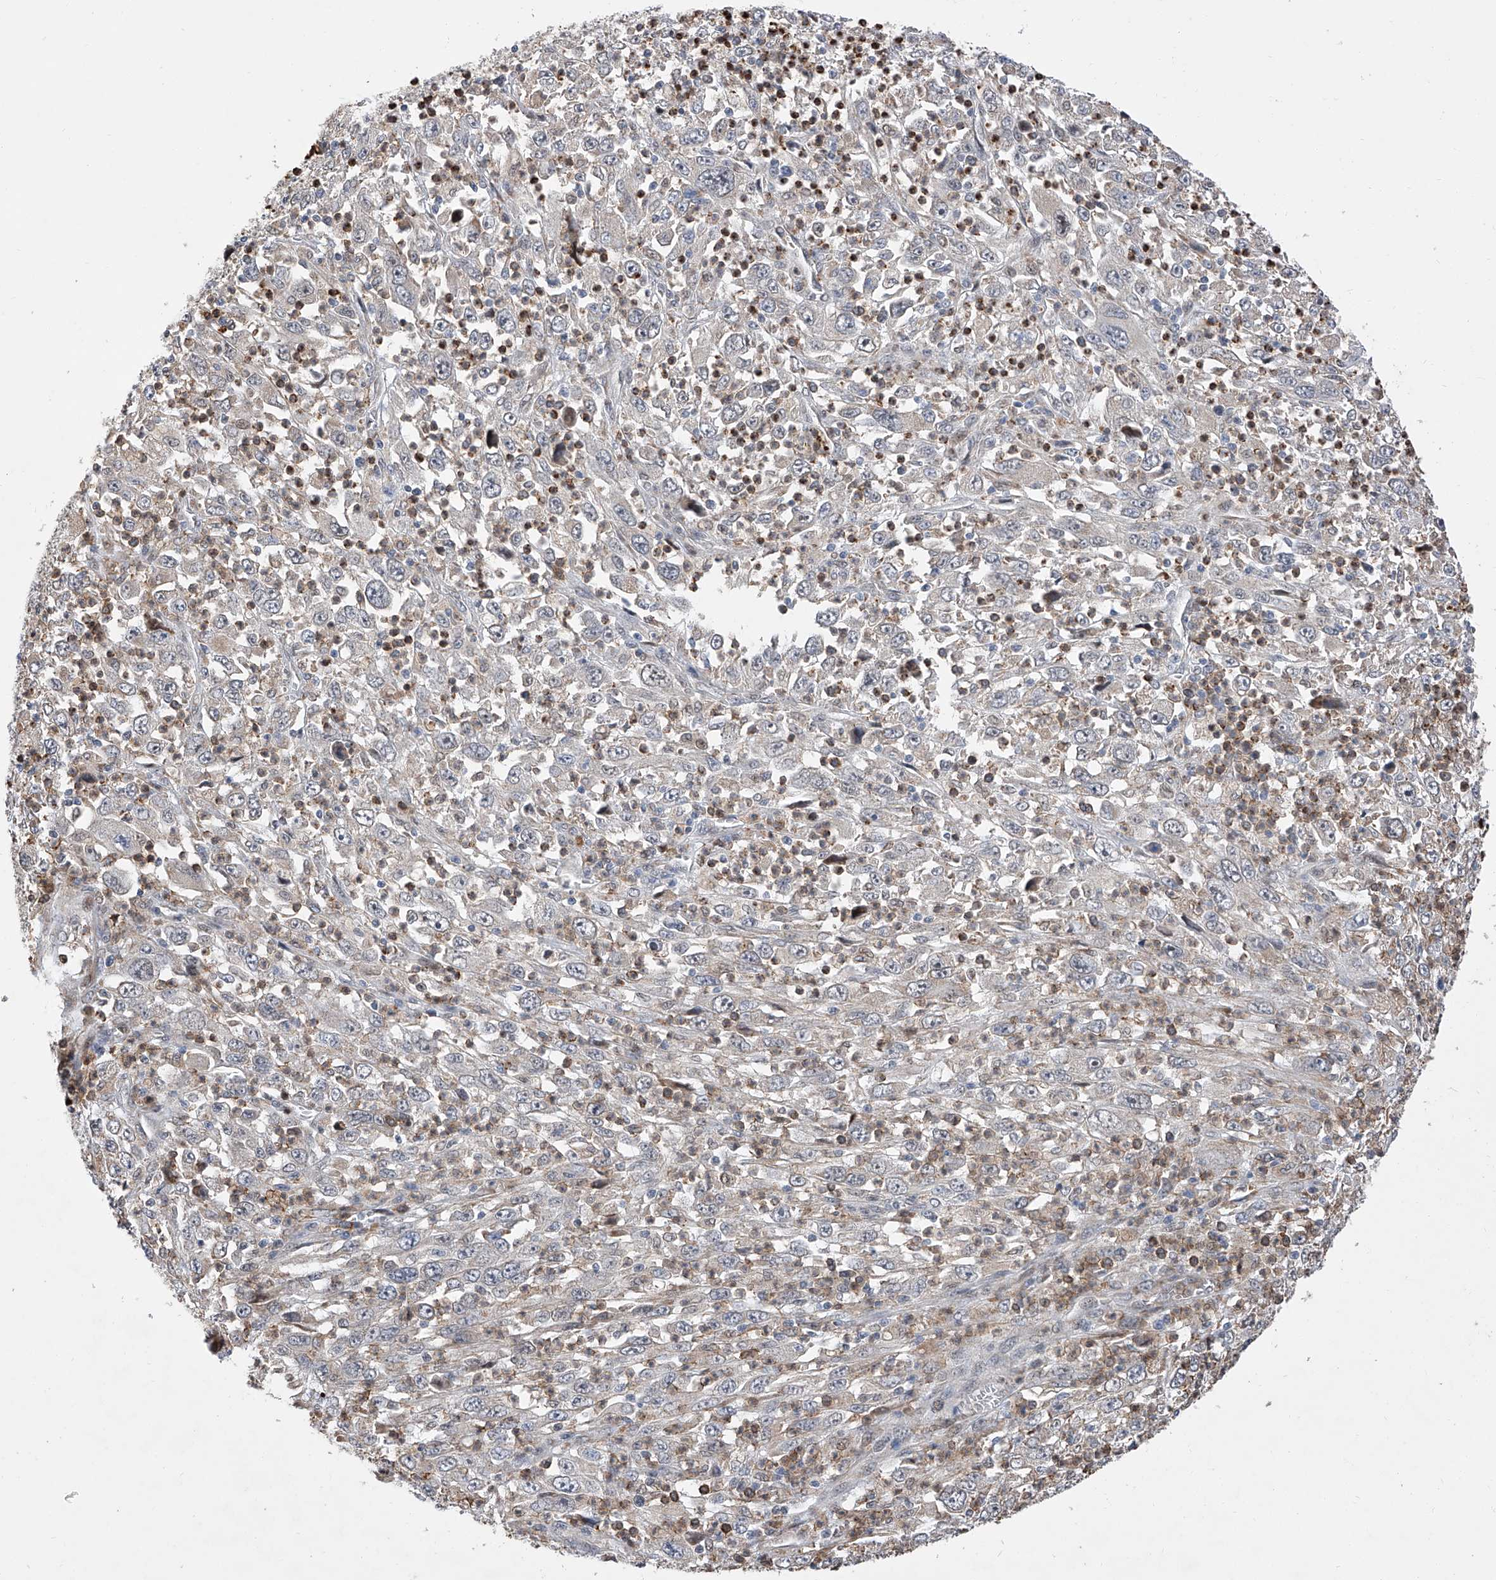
{"staining": {"intensity": "negative", "quantity": "none", "location": "none"}, "tissue": "melanoma", "cell_type": "Tumor cells", "image_type": "cancer", "snomed": [{"axis": "morphology", "description": "Malignant melanoma, Metastatic site"}, {"axis": "topography", "description": "Skin"}], "caption": "Tumor cells are negative for brown protein staining in melanoma.", "gene": "FARP2", "patient": {"sex": "female", "age": 56}}